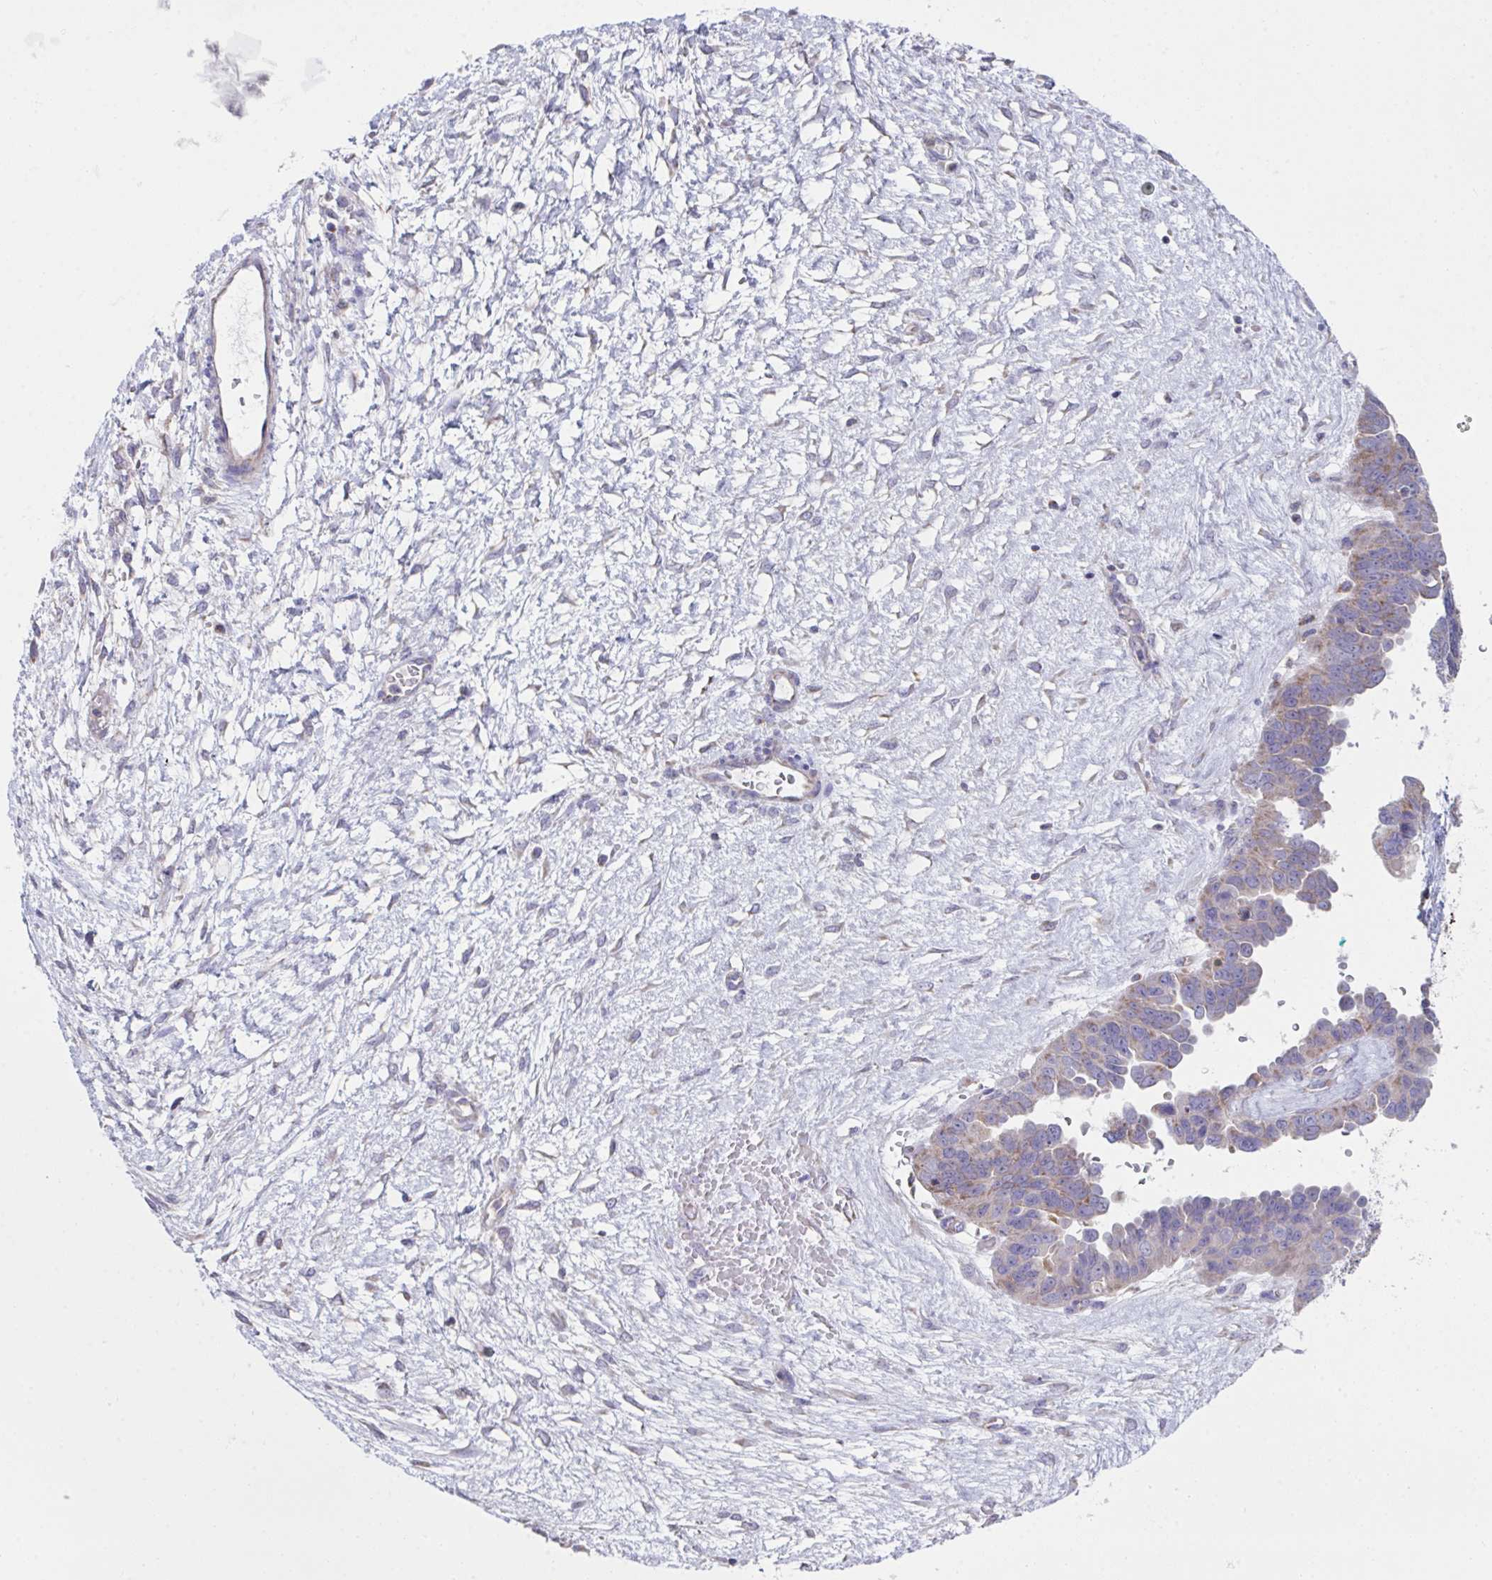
{"staining": {"intensity": "weak", "quantity": "<25%", "location": "cytoplasmic/membranous"}, "tissue": "ovarian cancer", "cell_type": "Tumor cells", "image_type": "cancer", "snomed": [{"axis": "morphology", "description": "Cystadenocarcinoma, serous, NOS"}, {"axis": "topography", "description": "Ovary"}], "caption": "Immunohistochemistry micrograph of neoplastic tissue: ovarian cancer stained with DAB (3,3'-diaminobenzidine) displays no significant protein staining in tumor cells.", "gene": "NDUFA7", "patient": {"sex": "female", "age": 64}}